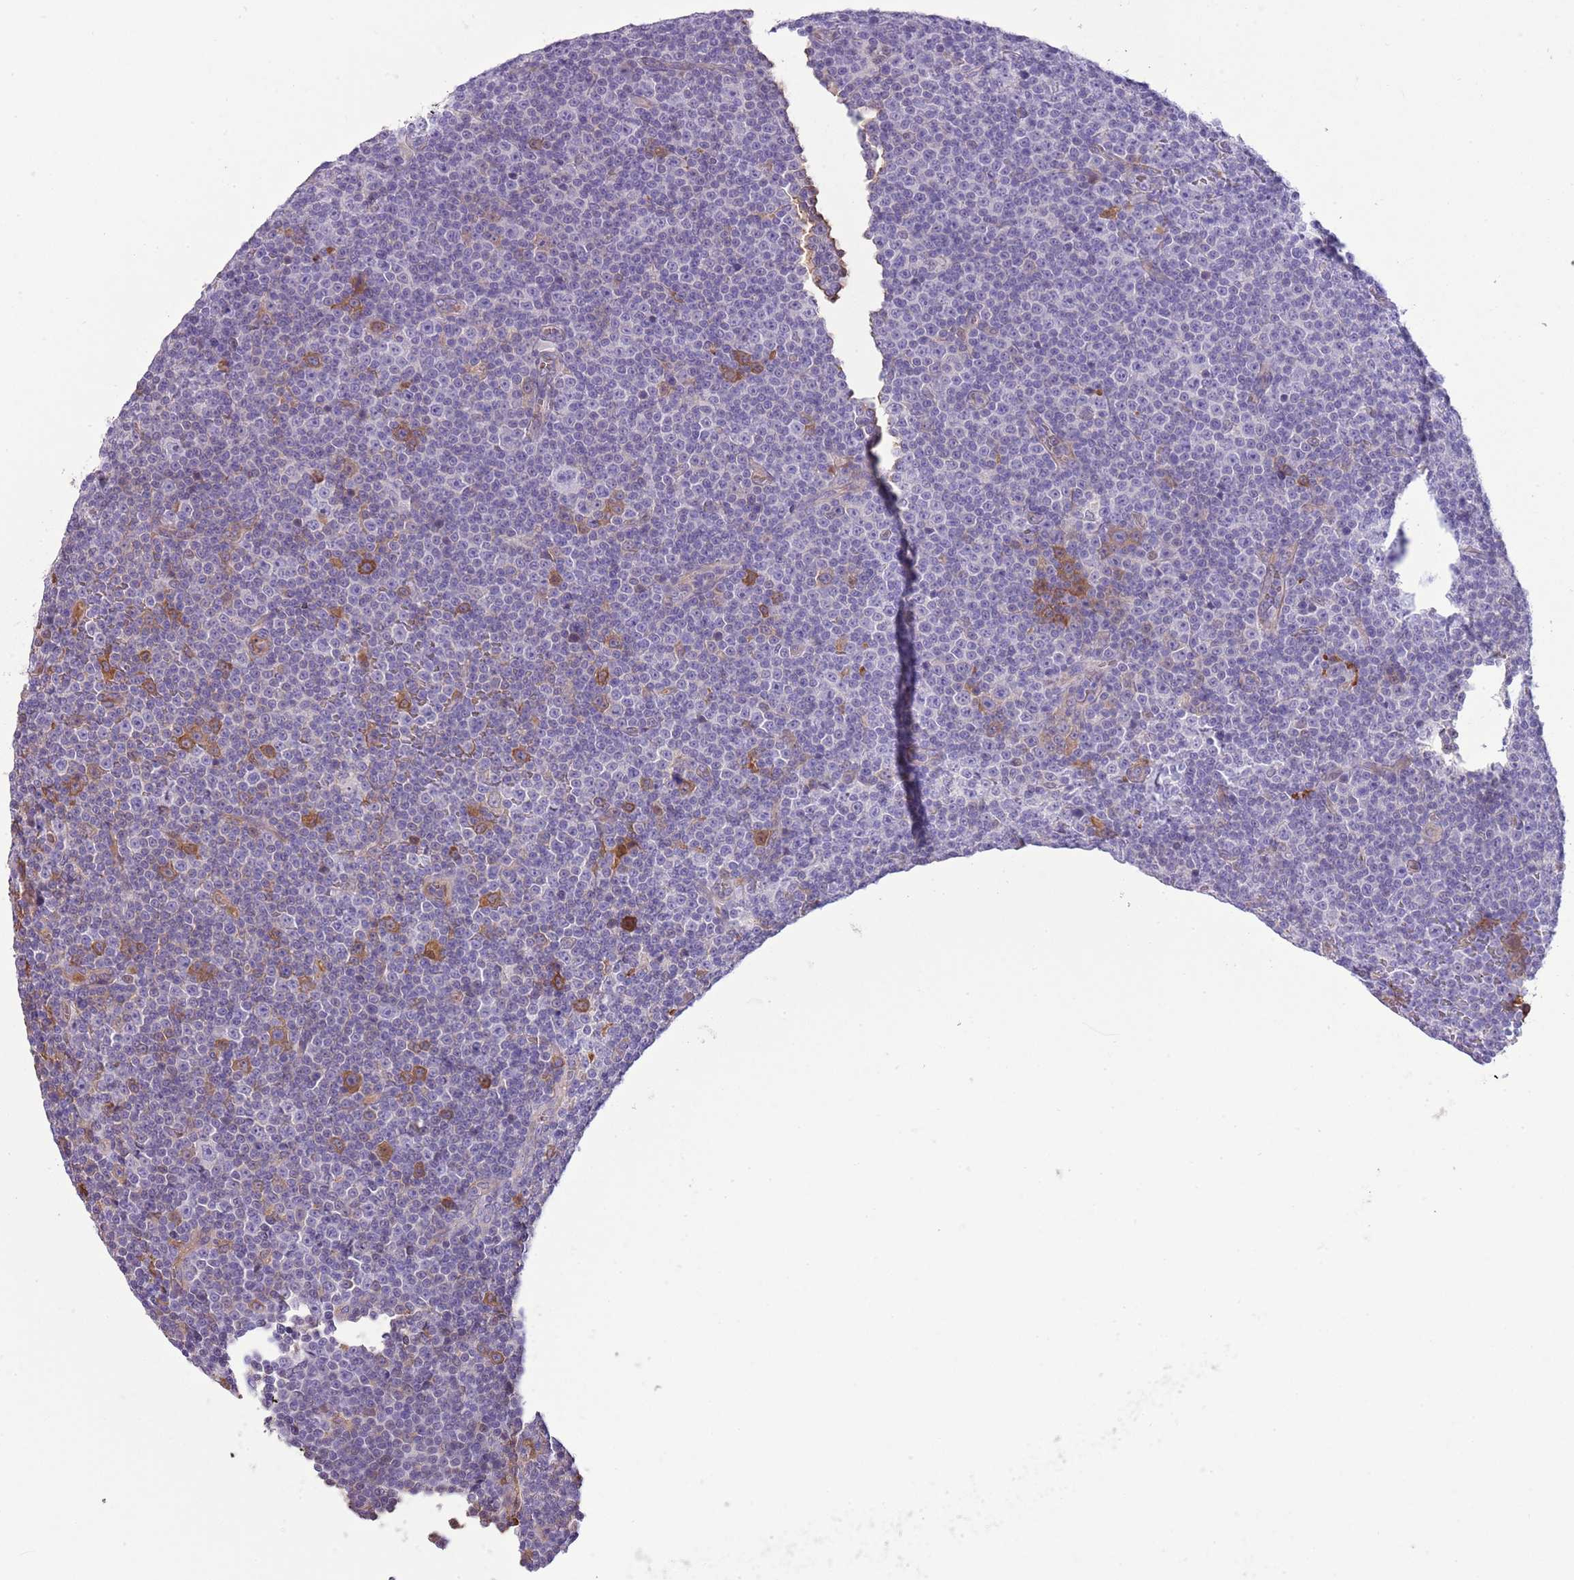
{"staining": {"intensity": "moderate", "quantity": "<25%", "location": "cytoplasmic/membranous"}, "tissue": "lymphoma", "cell_type": "Tumor cells", "image_type": "cancer", "snomed": [{"axis": "morphology", "description": "Malignant lymphoma, non-Hodgkin's type, Low grade"}, {"axis": "topography", "description": "Lymph node"}], "caption": "Moderate cytoplasmic/membranous expression for a protein is identified in approximately <25% of tumor cells of lymphoma using IHC.", "gene": "ABHD17C", "patient": {"sex": "female", "age": 67}}